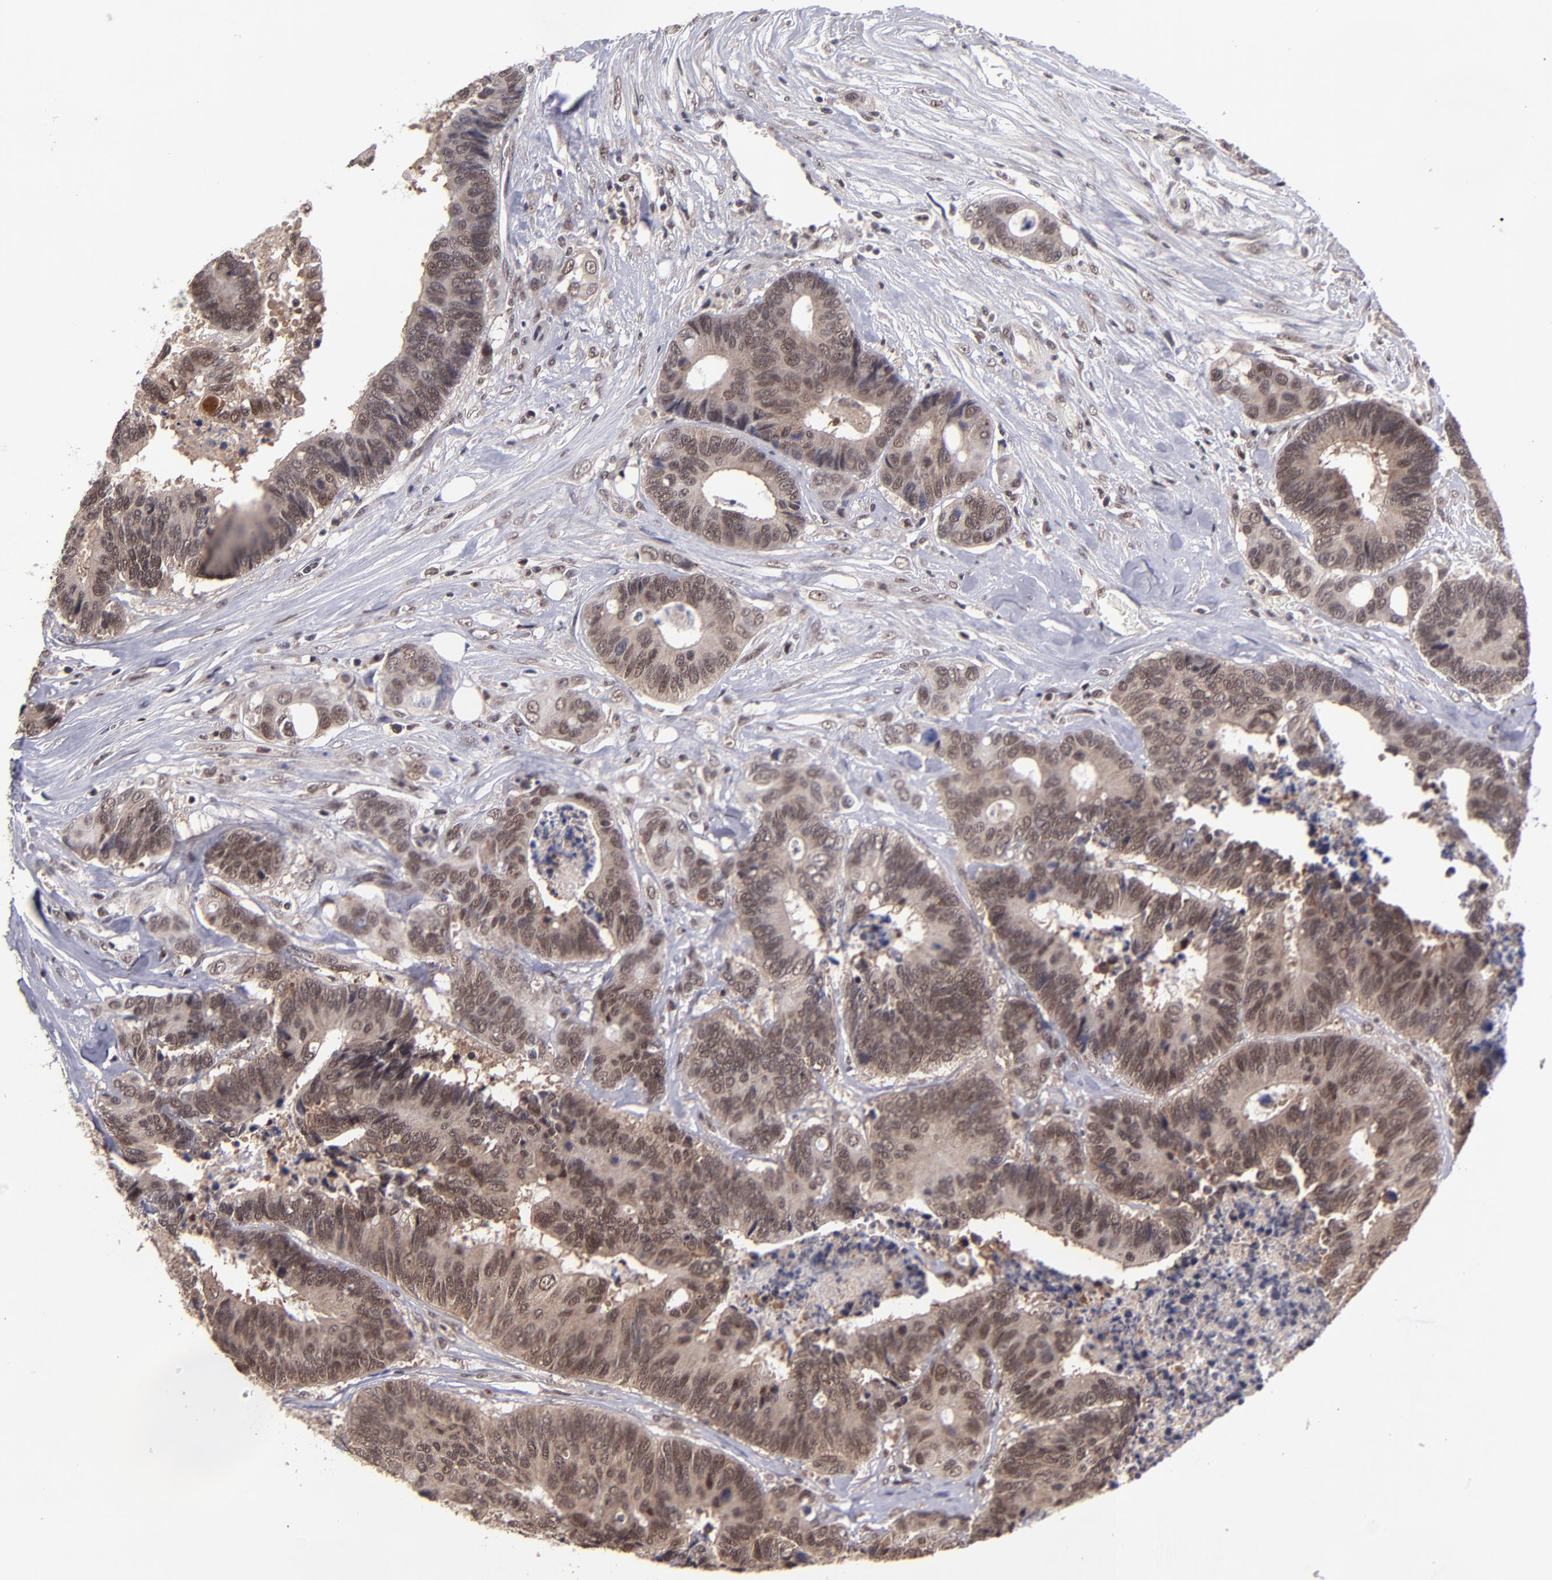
{"staining": {"intensity": "moderate", "quantity": ">75%", "location": "nuclear"}, "tissue": "colorectal cancer", "cell_type": "Tumor cells", "image_type": "cancer", "snomed": [{"axis": "morphology", "description": "Adenocarcinoma, NOS"}, {"axis": "topography", "description": "Rectum"}], "caption": "An image showing moderate nuclear staining in about >75% of tumor cells in adenocarcinoma (colorectal), as visualized by brown immunohistochemical staining.", "gene": "EP300", "patient": {"sex": "male", "age": 55}}